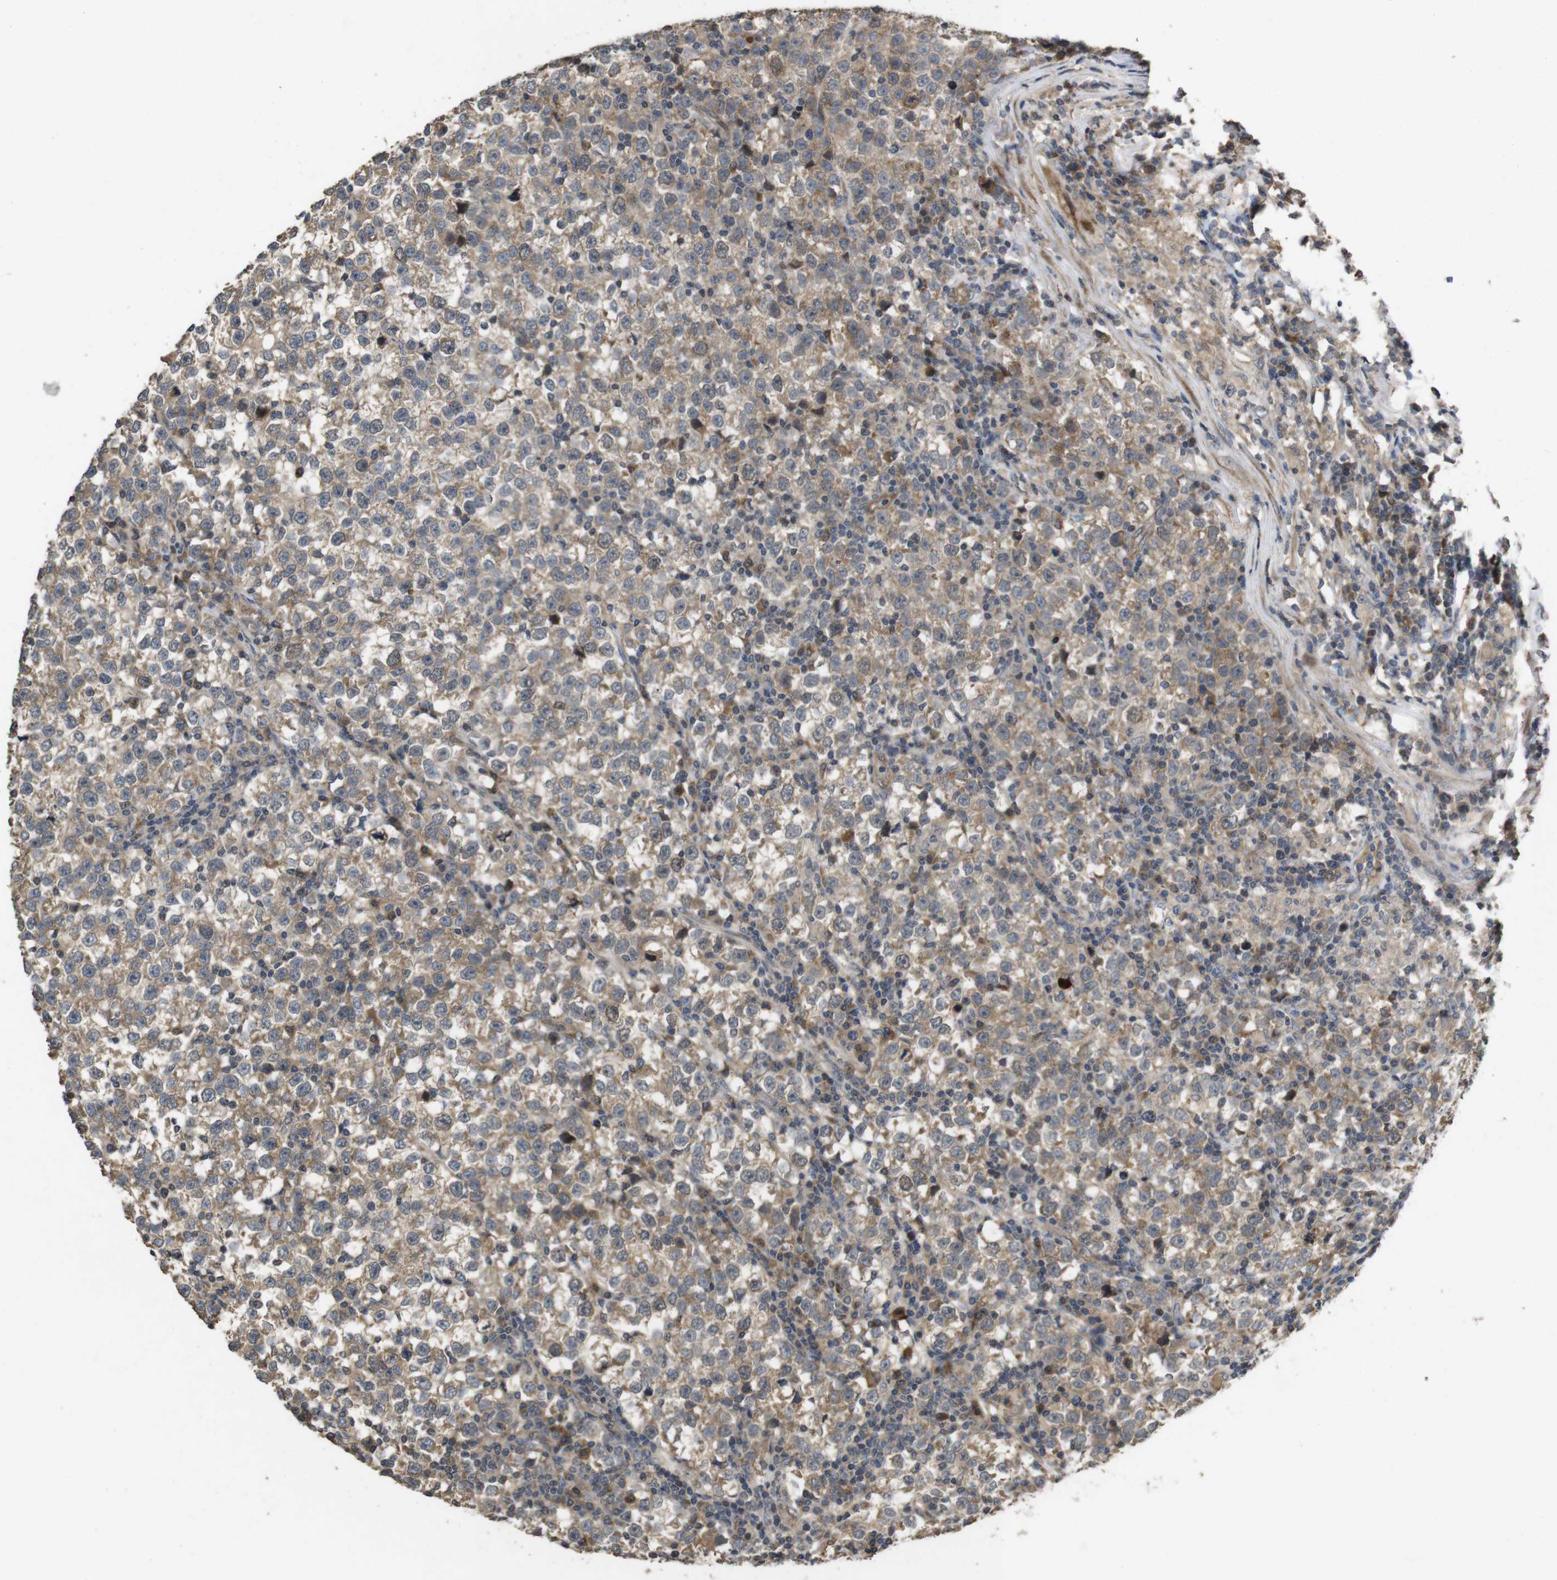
{"staining": {"intensity": "moderate", "quantity": ">75%", "location": "cytoplasmic/membranous,nuclear"}, "tissue": "testis cancer", "cell_type": "Tumor cells", "image_type": "cancer", "snomed": [{"axis": "morphology", "description": "Seminoma, NOS"}, {"axis": "topography", "description": "Testis"}], "caption": "Testis cancer stained with DAB (3,3'-diaminobenzidine) IHC demonstrates medium levels of moderate cytoplasmic/membranous and nuclear positivity in about >75% of tumor cells.", "gene": "PCDHB10", "patient": {"sex": "male", "age": 43}}